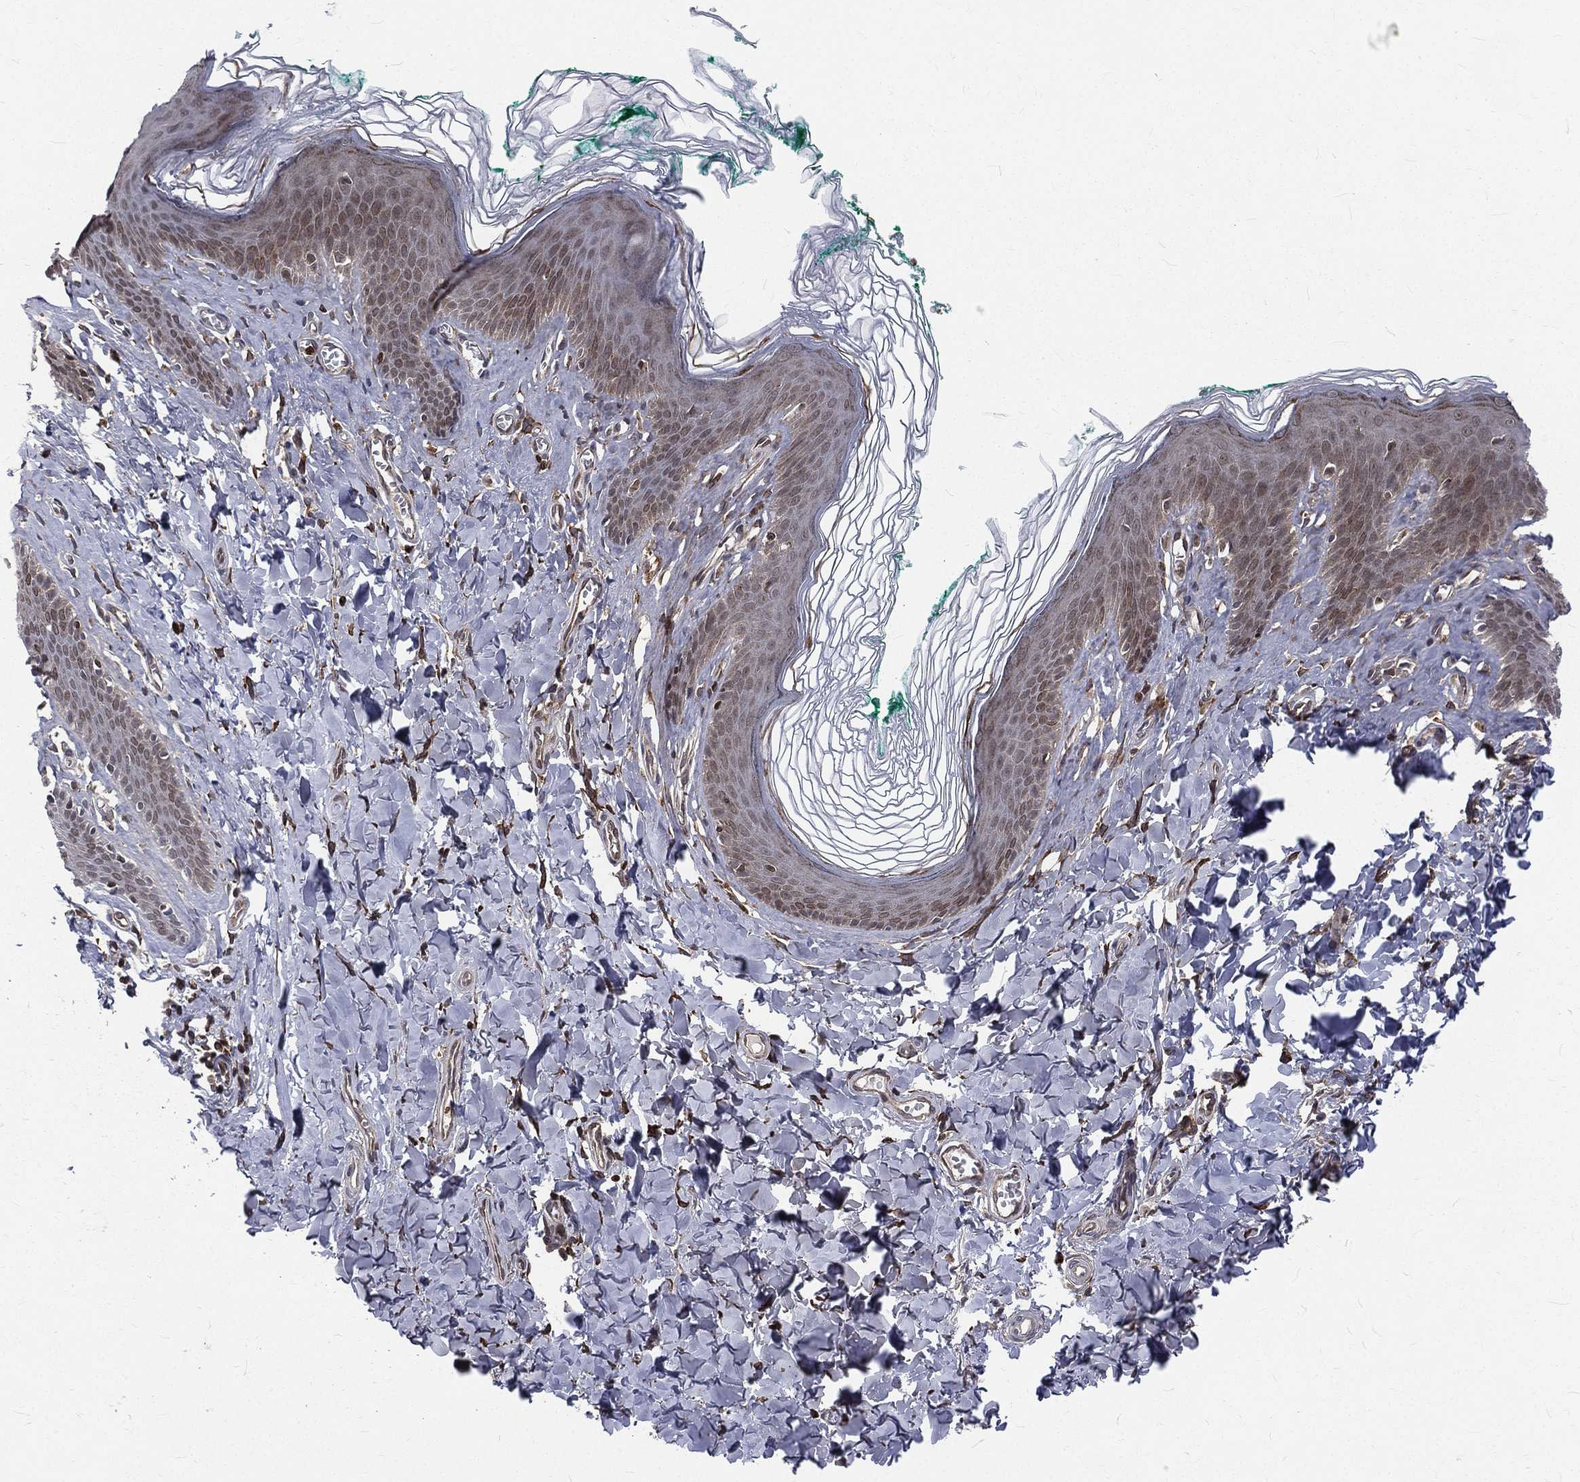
{"staining": {"intensity": "weak", "quantity": "<25%", "location": "nuclear"}, "tissue": "skin", "cell_type": "Epidermal cells", "image_type": "normal", "snomed": [{"axis": "morphology", "description": "Normal tissue, NOS"}, {"axis": "topography", "description": "Vulva"}], "caption": "The photomicrograph exhibits no staining of epidermal cells in benign skin.", "gene": "LBR", "patient": {"sex": "female", "age": 66}}